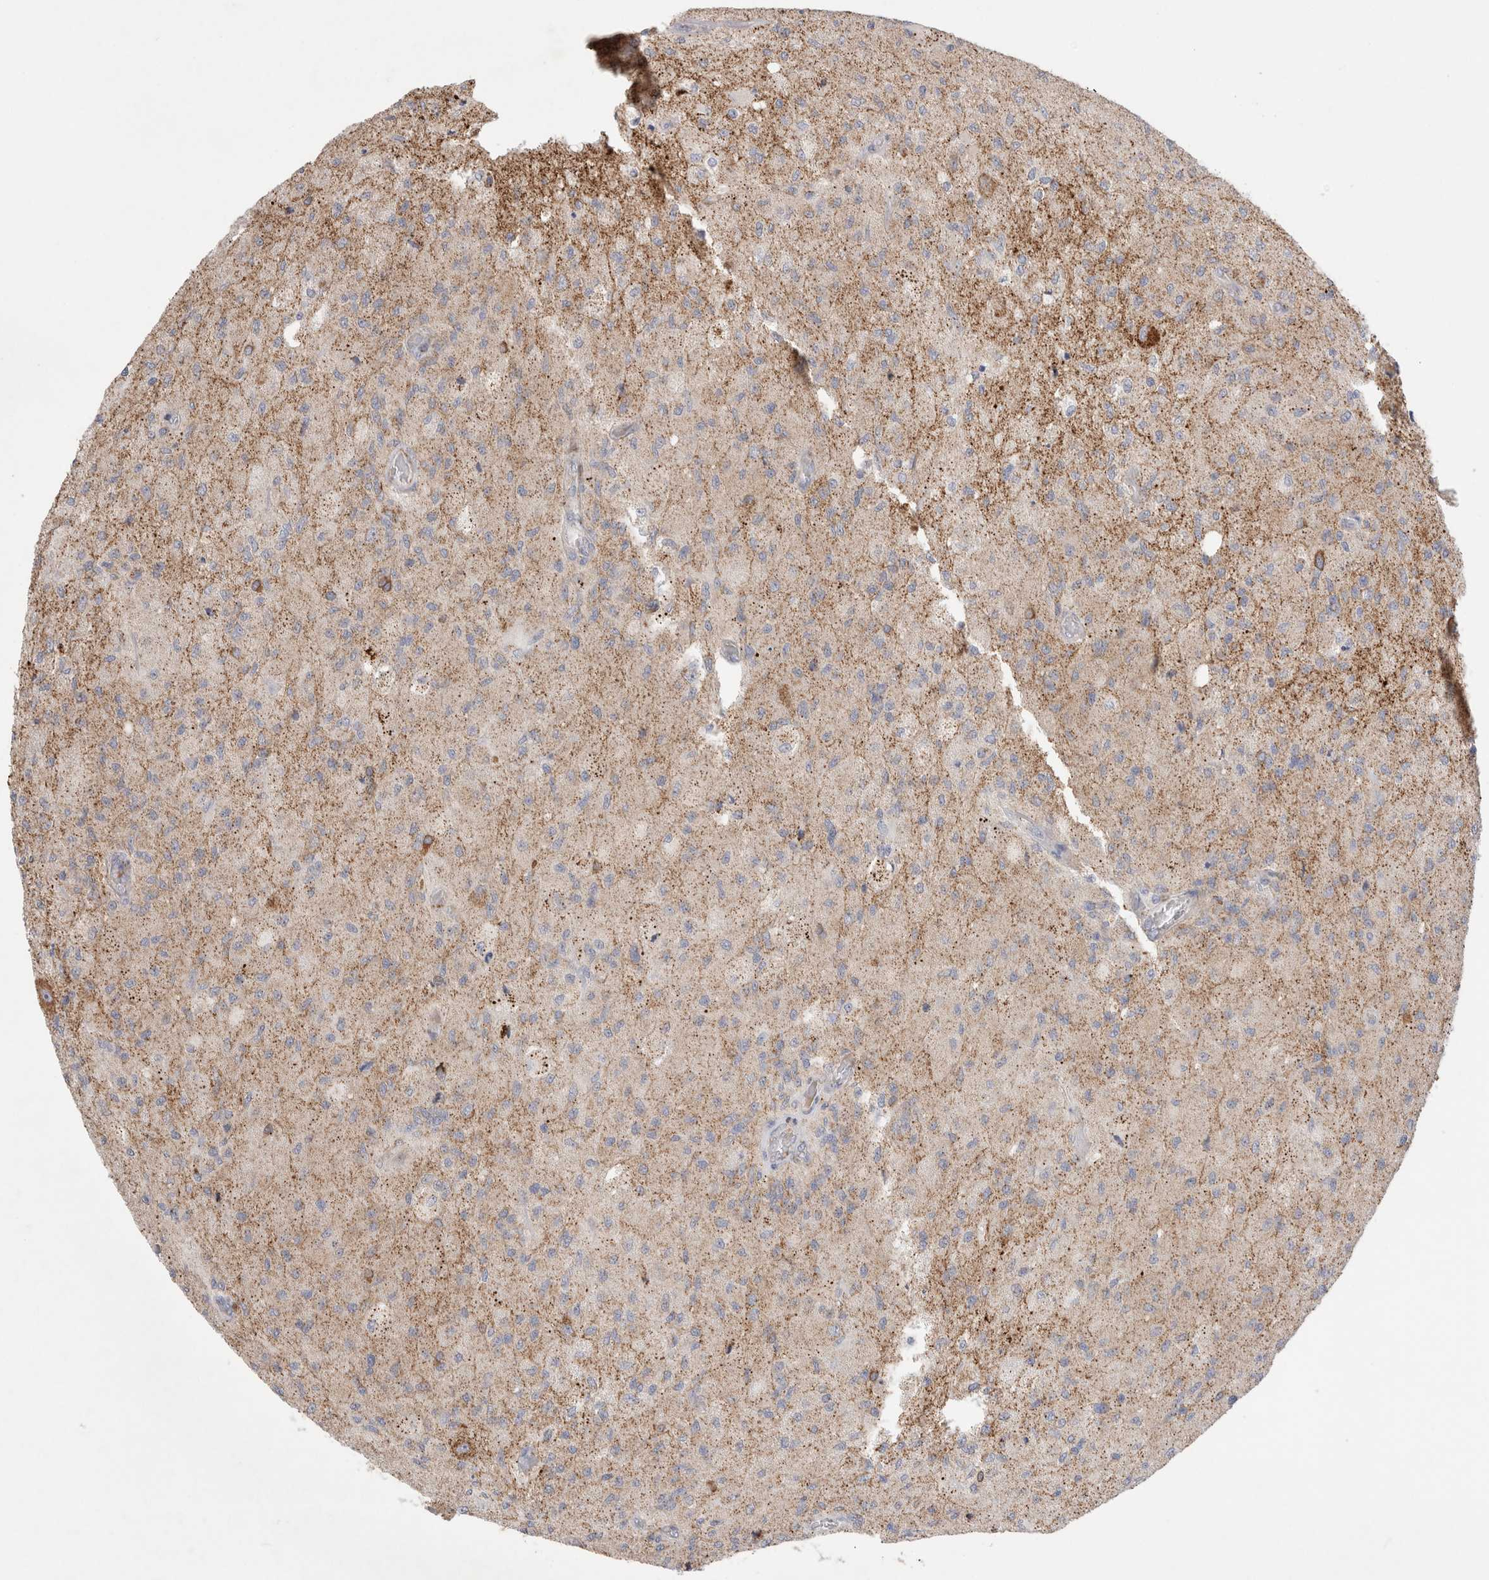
{"staining": {"intensity": "negative", "quantity": "none", "location": "none"}, "tissue": "glioma", "cell_type": "Tumor cells", "image_type": "cancer", "snomed": [{"axis": "morphology", "description": "Normal tissue, NOS"}, {"axis": "morphology", "description": "Glioma, malignant, High grade"}, {"axis": "topography", "description": "Cerebral cortex"}], "caption": "Immunohistochemical staining of high-grade glioma (malignant) demonstrates no significant expression in tumor cells.", "gene": "CHADL", "patient": {"sex": "male", "age": 77}}